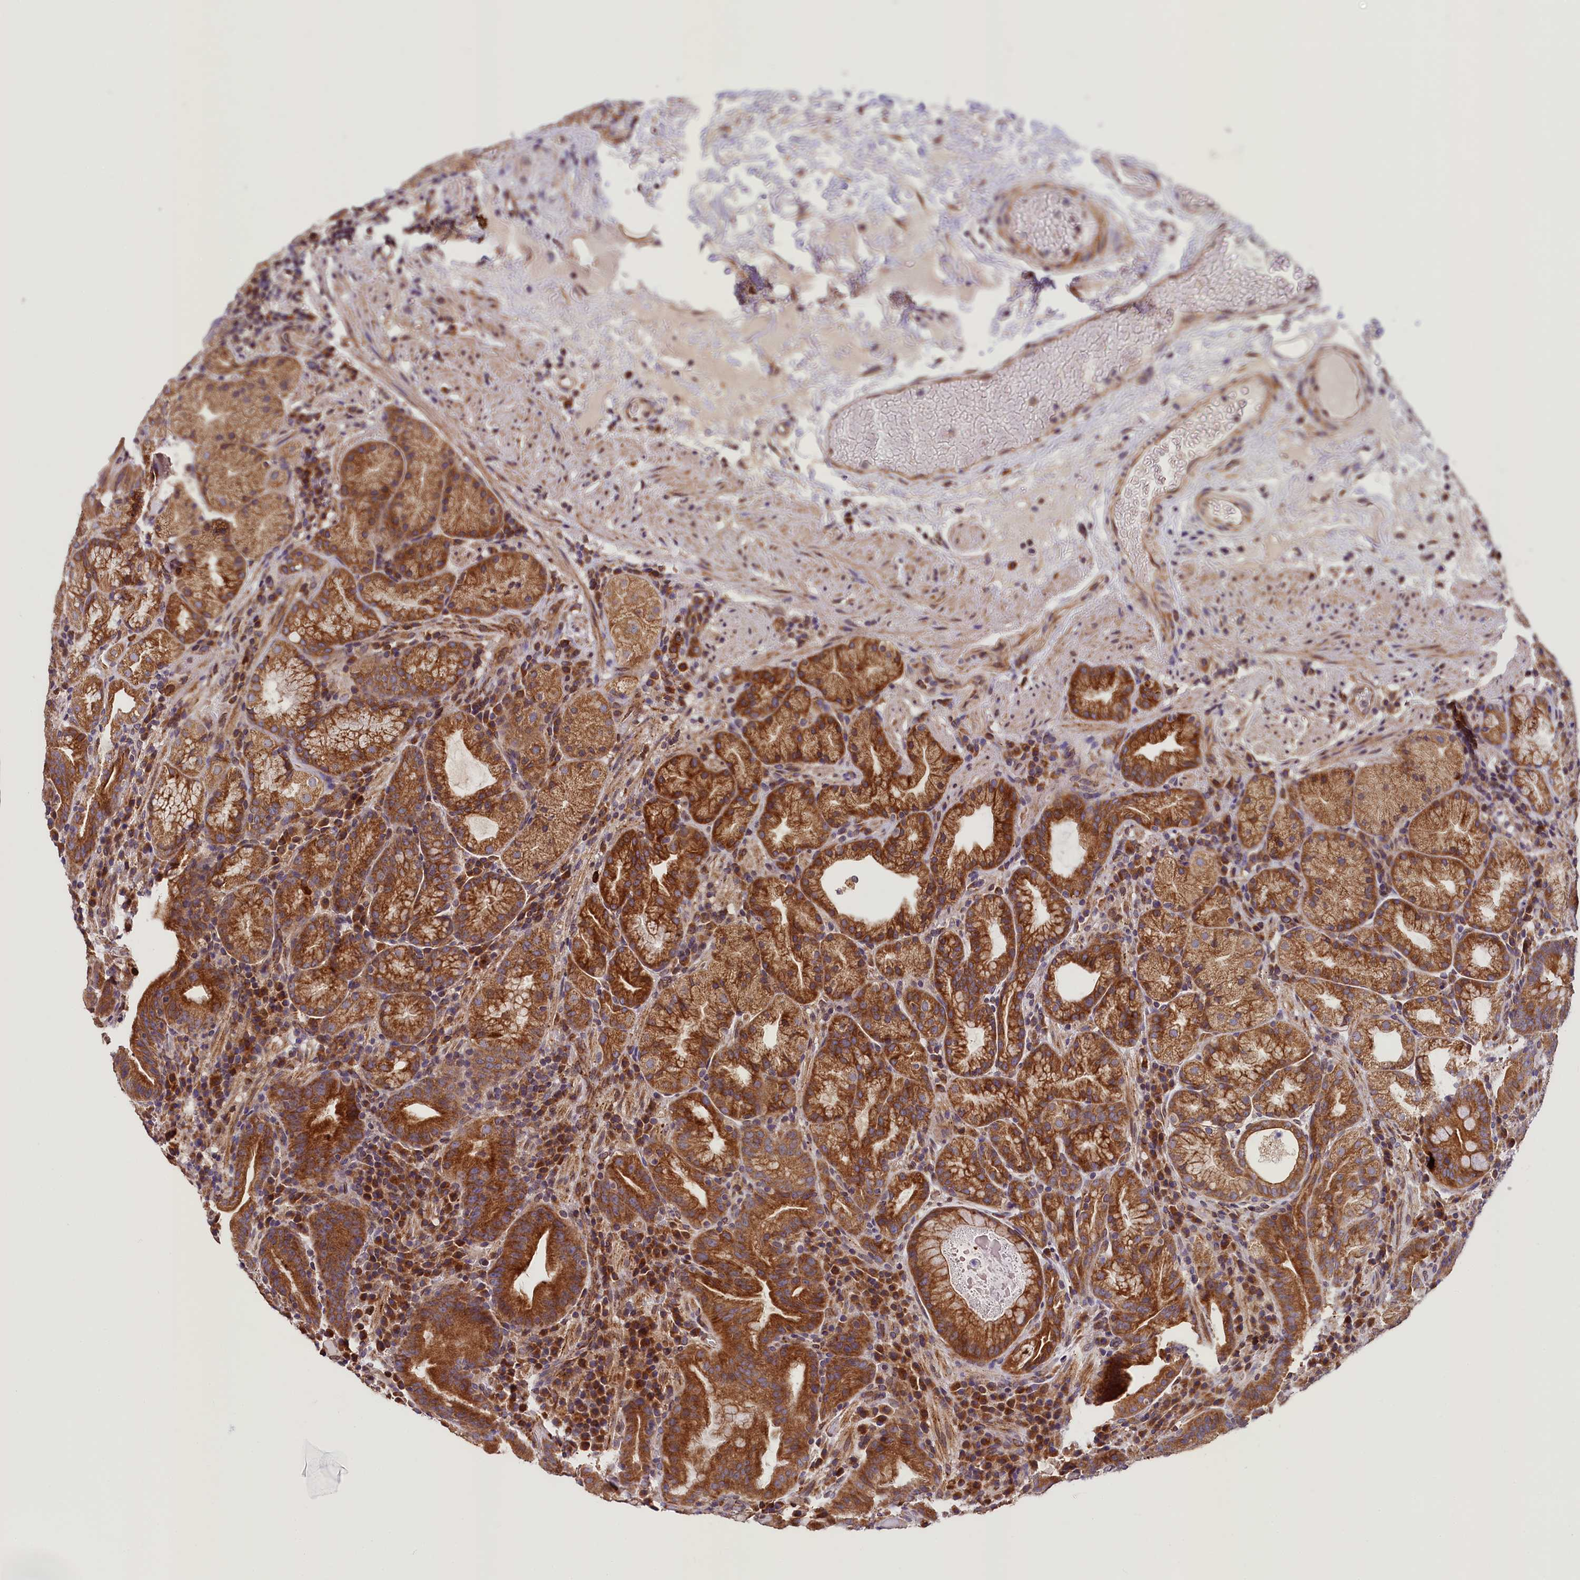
{"staining": {"intensity": "strong", "quantity": ">75%", "location": "cytoplasmic/membranous"}, "tissue": "stomach", "cell_type": "Glandular cells", "image_type": "normal", "snomed": [{"axis": "morphology", "description": "Normal tissue, NOS"}, {"axis": "morphology", "description": "Inflammation, NOS"}, {"axis": "topography", "description": "Stomach"}], "caption": "Strong cytoplasmic/membranous staining is present in about >75% of glandular cells in normal stomach. (DAB IHC, brown staining for protein, blue staining for nuclei).", "gene": "SUPV3L1", "patient": {"sex": "male", "age": 79}}